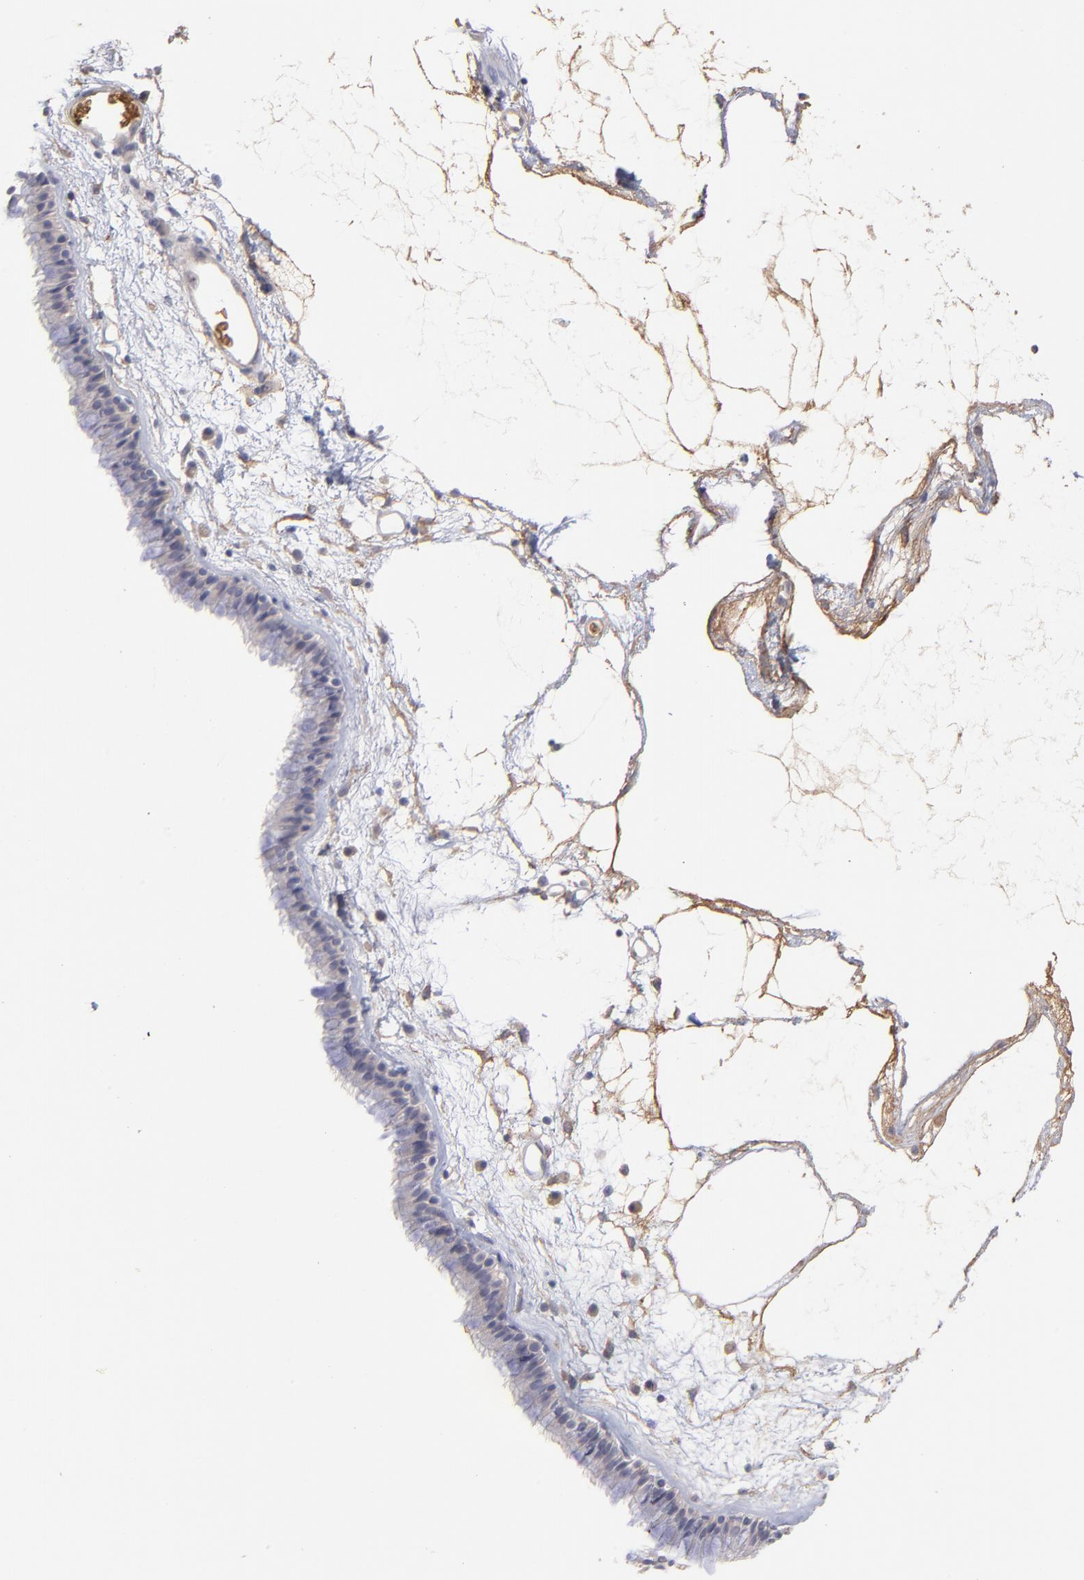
{"staining": {"intensity": "negative", "quantity": "none", "location": "none"}, "tissue": "nasopharynx", "cell_type": "Respiratory epithelial cells", "image_type": "normal", "snomed": [{"axis": "morphology", "description": "Normal tissue, NOS"}, {"axis": "morphology", "description": "Inflammation, NOS"}, {"axis": "topography", "description": "Nasopharynx"}], "caption": "Immunohistochemistry image of unremarkable nasopharynx: human nasopharynx stained with DAB (3,3'-diaminobenzidine) reveals no significant protein positivity in respiratory epithelial cells.", "gene": "F13B", "patient": {"sex": "male", "age": 48}}